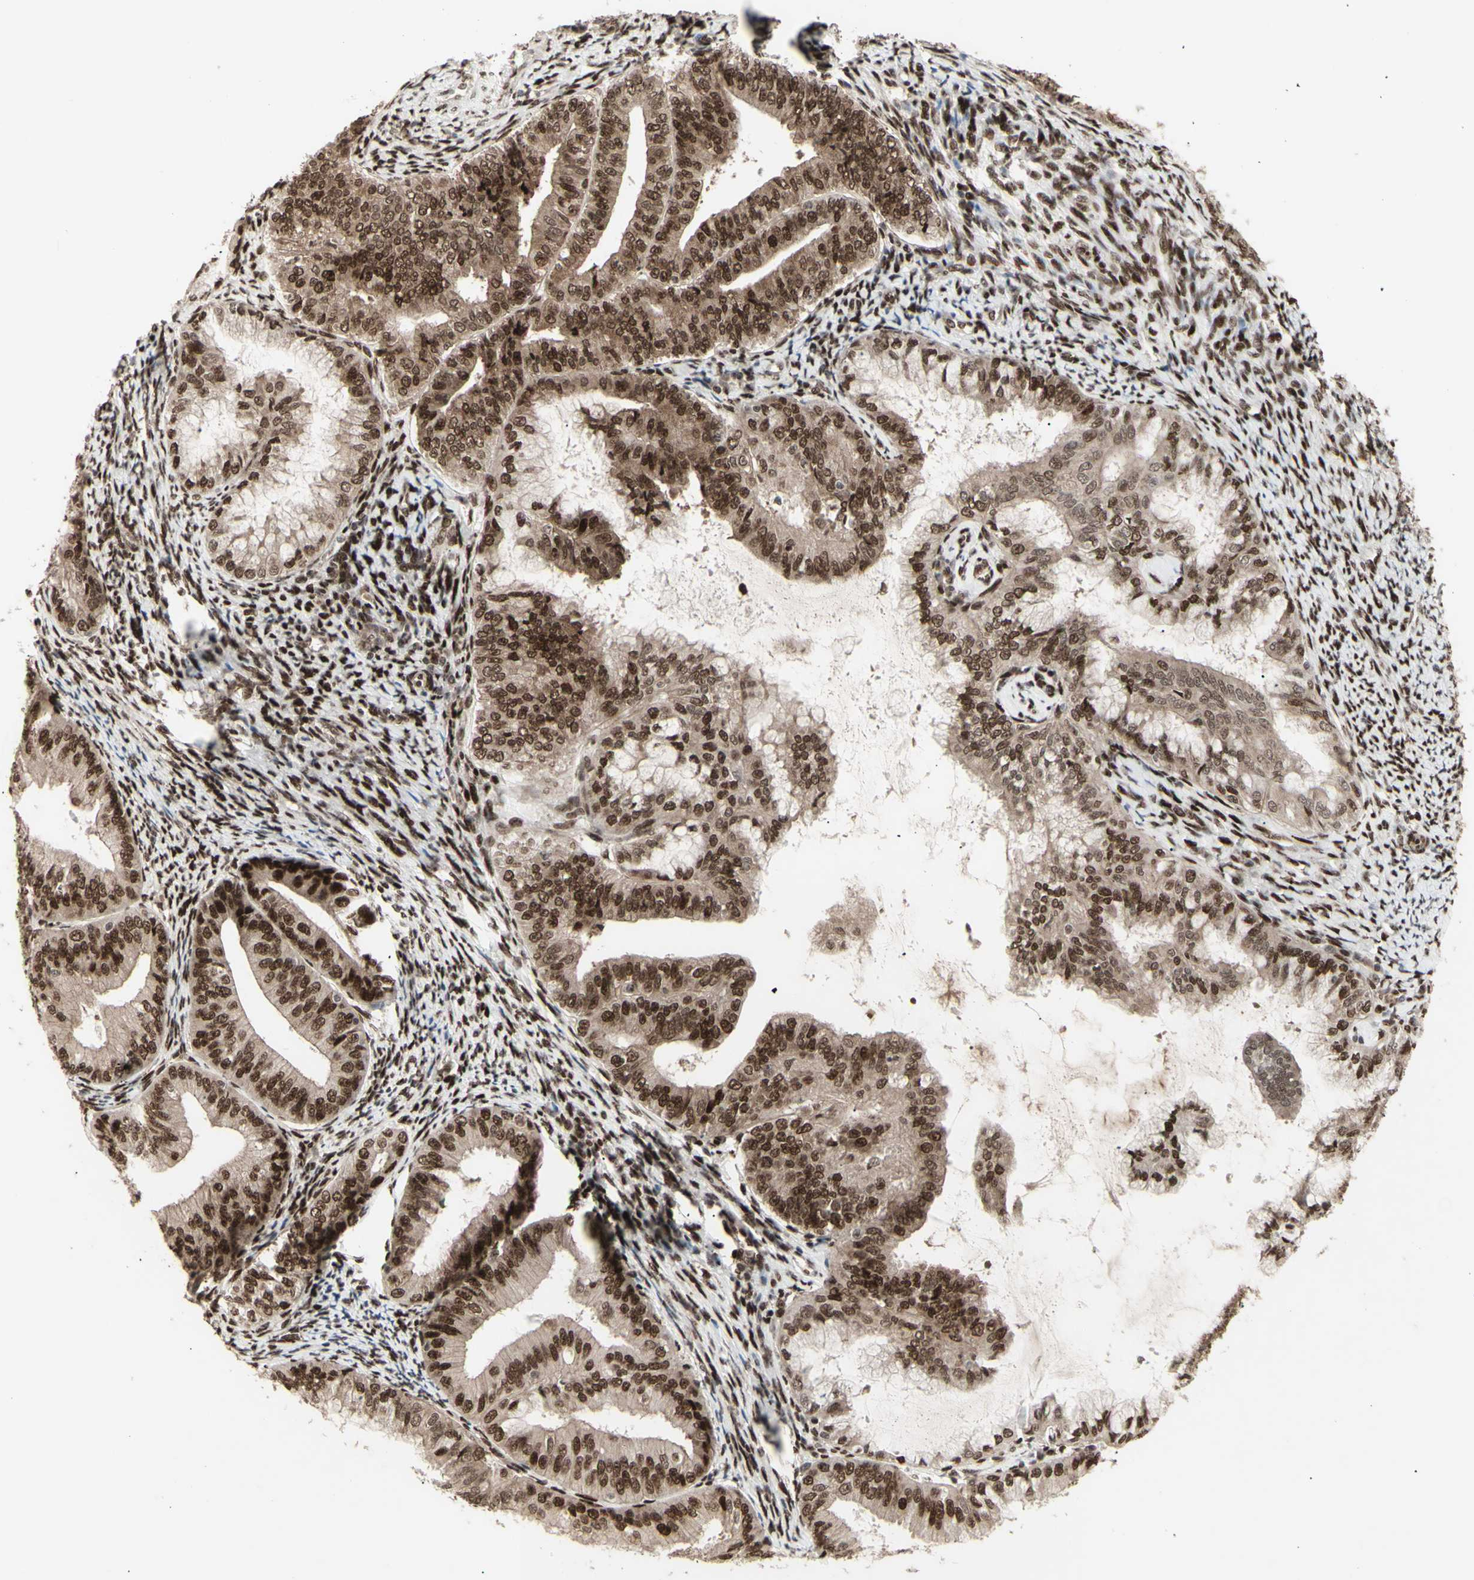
{"staining": {"intensity": "moderate", "quantity": ">75%", "location": "cytoplasmic/membranous,nuclear"}, "tissue": "endometrial cancer", "cell_type": "Tumor cells", "image_type": "cancer", "snomed": [{"axis": "morphology", "description": "Adenocarcinoma, NOS"}, {"axis": "topography", "description": "Endometrium"}], "caption": "Endometrial cancer was stained to show a protein in brown. There is medium levels of moderate cytoplasmic/membranous and nuclear expression in approximately >75% of tumor cells.", "gene": "CBX1", "patient": {"sex": "female", "age": 63}}